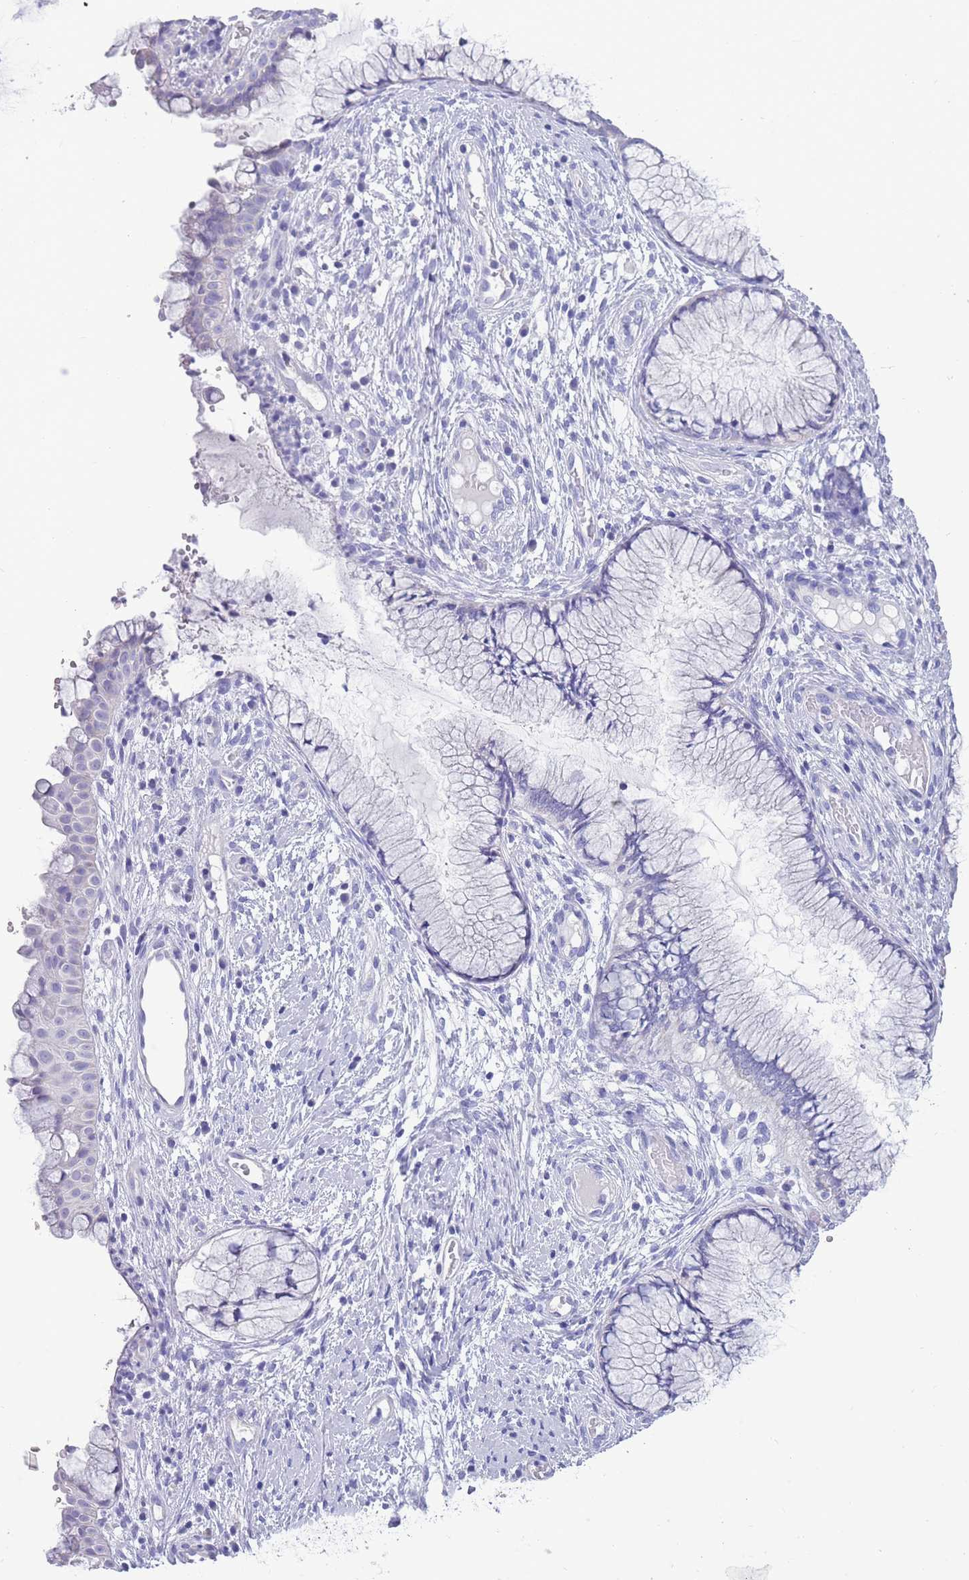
{"staining": {"intensity": "negative", "quantity": "none", "location": "none"}, "tissue": "cervix", "cell_type": "Glandular cells", "image_type": "normal", "snomed": [{"axis": "morphology", "description": "Normal tissue, NOS"}, {"axis": "topography", "description": "Cervix"}], "caption": "A high-resolution micrograph shows immunohistochemistry staining of benign cervix, which shows no significant positivity in glandular cells.", "gene": "INTS2", "patient": {"sex": "female", "age": 42}}